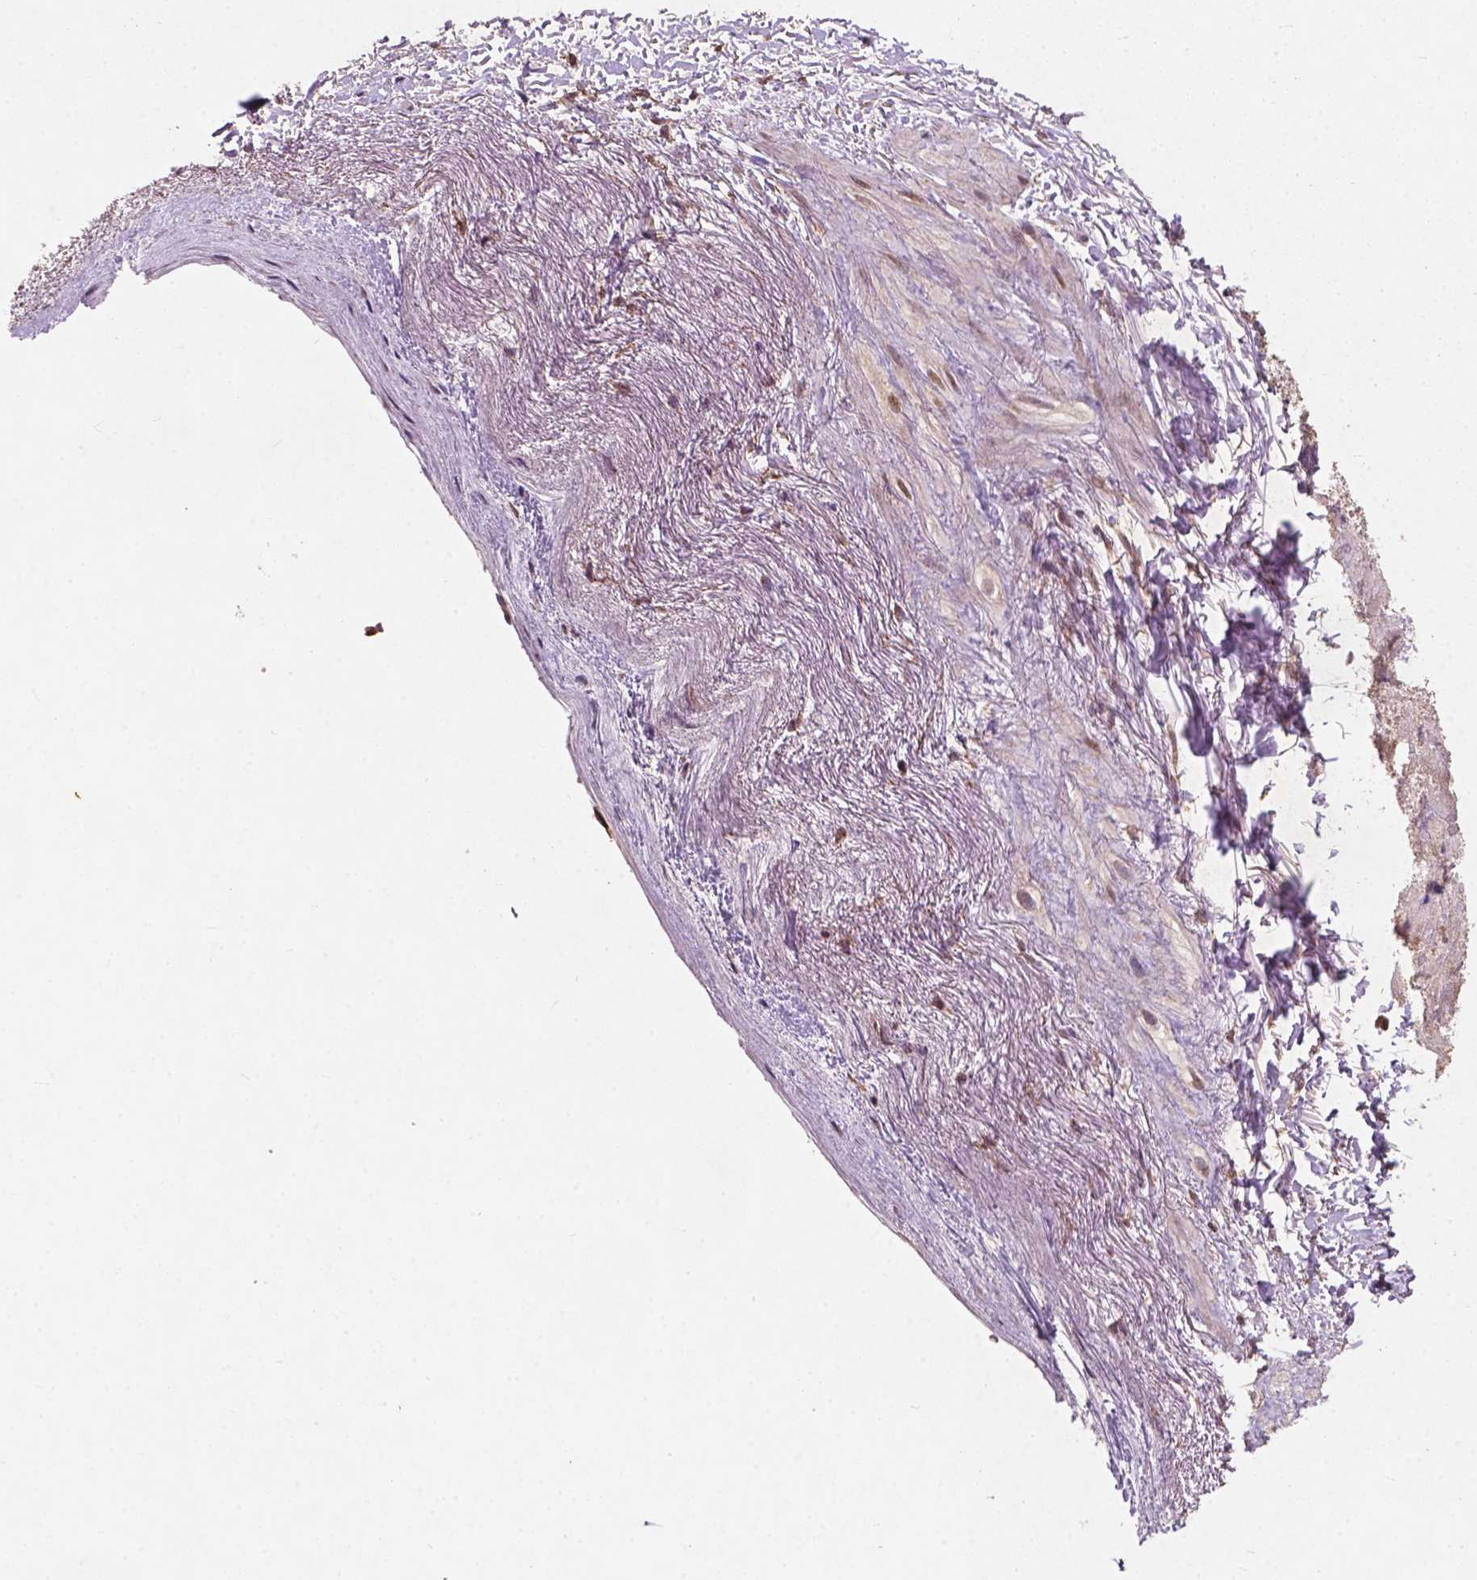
{"staining": {"intensity": "moderate", "quantity": "25%-75%", "location": "cytoplasmic/membranous"}, "tissue": "heart muscle", "cell_type": "Cardiomyocytes", "image_type": "normal", "snomed": [{"axis": "morphology", "description": "Normal tissue, NOS"}, {"axis": "topography", "description": "Heart"}], "caption": "Heart muscle was stained to show a protein in brown. There is medium levels of moderate cytoplasmic/membranous expression in approximately 25%-75% of cardiomyocytes.", "gene": "SMAD2", "patient": {"sex": "male", "age": 62}}